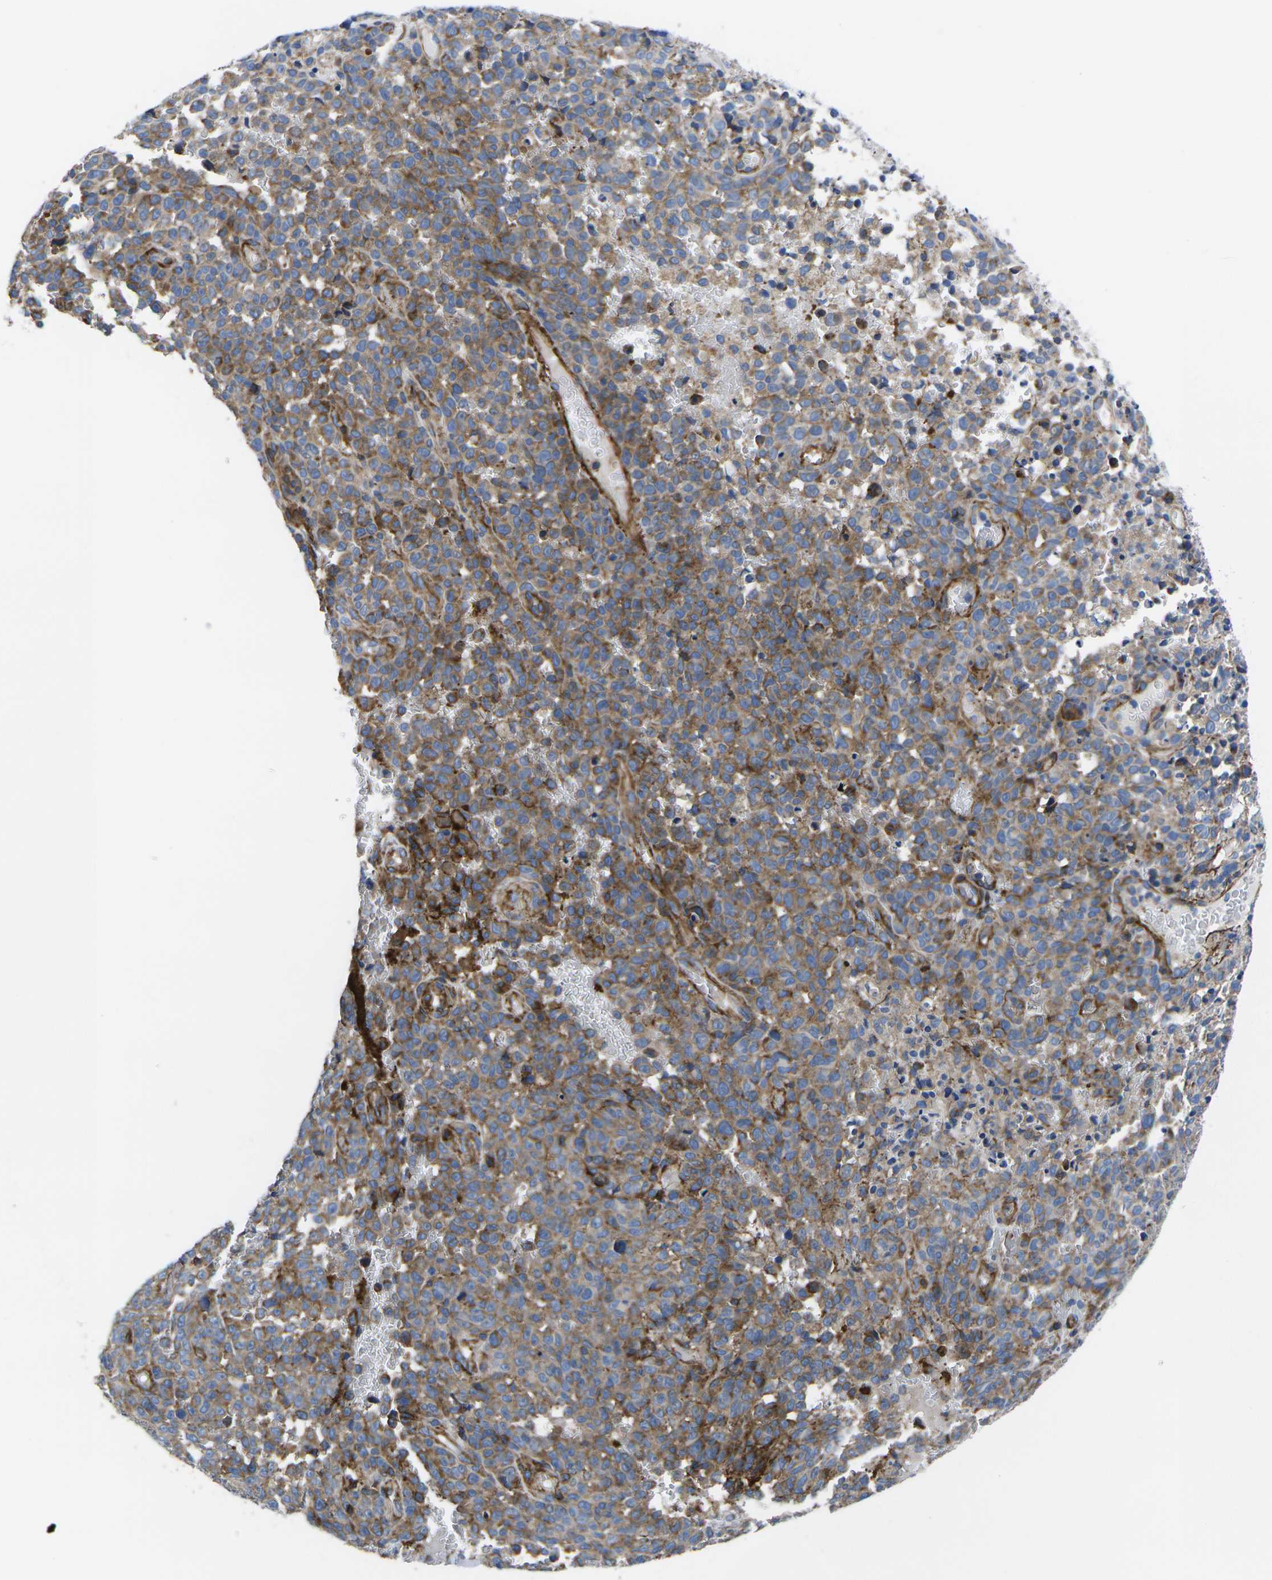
{"staining": {"intensity": "moderate", "quantity": ">75%", "location": "cytoplasmic/membranous"}, "tissue": "melanoma", "cell_type": "Tumor cells", "image_type": "cancer", "snomed": [{"axis": "morphology", "description": "Malignant melanoma, NOS"}, {"axis": "topography", "description": "Skin"}], "caption": "IHC photomicrograph of neoplastic tissue: melanoma stained using IHC reveals medium levels of moderate protein expression localized specifically in the cytoplasmic/membranous of tumor cells, appearing as a cytoplasmic/membranous brown color.", "gene": "GPR4", "patient": {"sex": "female", "age": 82}}